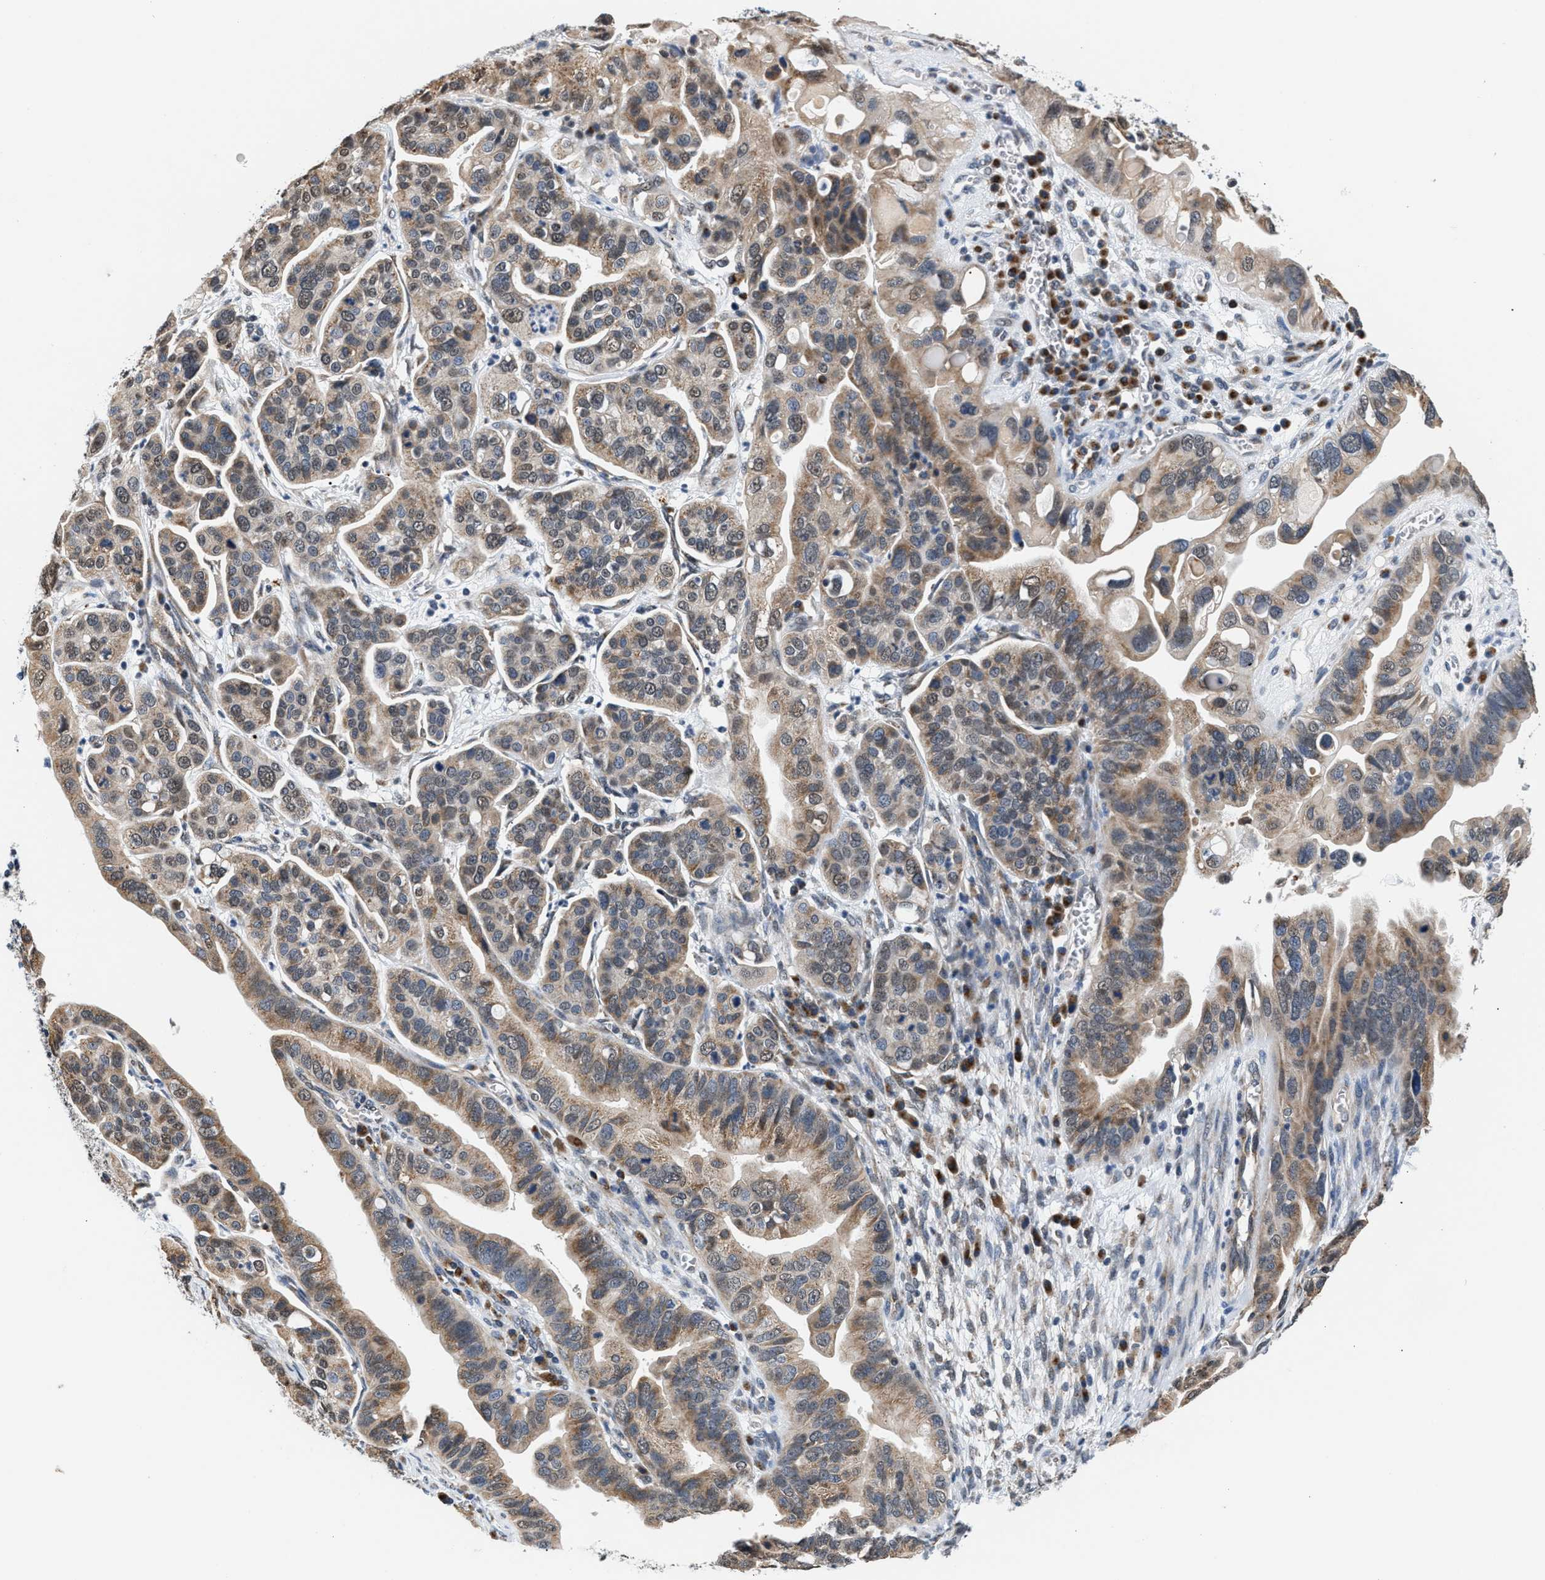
{"staining": {"intensity": "moderate", "quantity": ">75%", "location": "cytoplasmic/membranous,nuclear"}, "tissue": "ovarian cancer", "cell_type": "Tumor cells", "image_type": "cancer", "snomed": [{"axis": "morphology", "description": "Cystadenocarcinoma, serous, NOS"}, {"axis": "topography", "description": "Ovary"}], "caption": "High-power microscopy captured an immunohistochemistry image of ovarian cancer (serous cystadenocarcinoma), revealing moderate cytoplasmic/membranous and nuclear staining in about >75% of tumor cells.", "gene": "KCNMB2", "patient": {"sex": "female", "age": 56}}